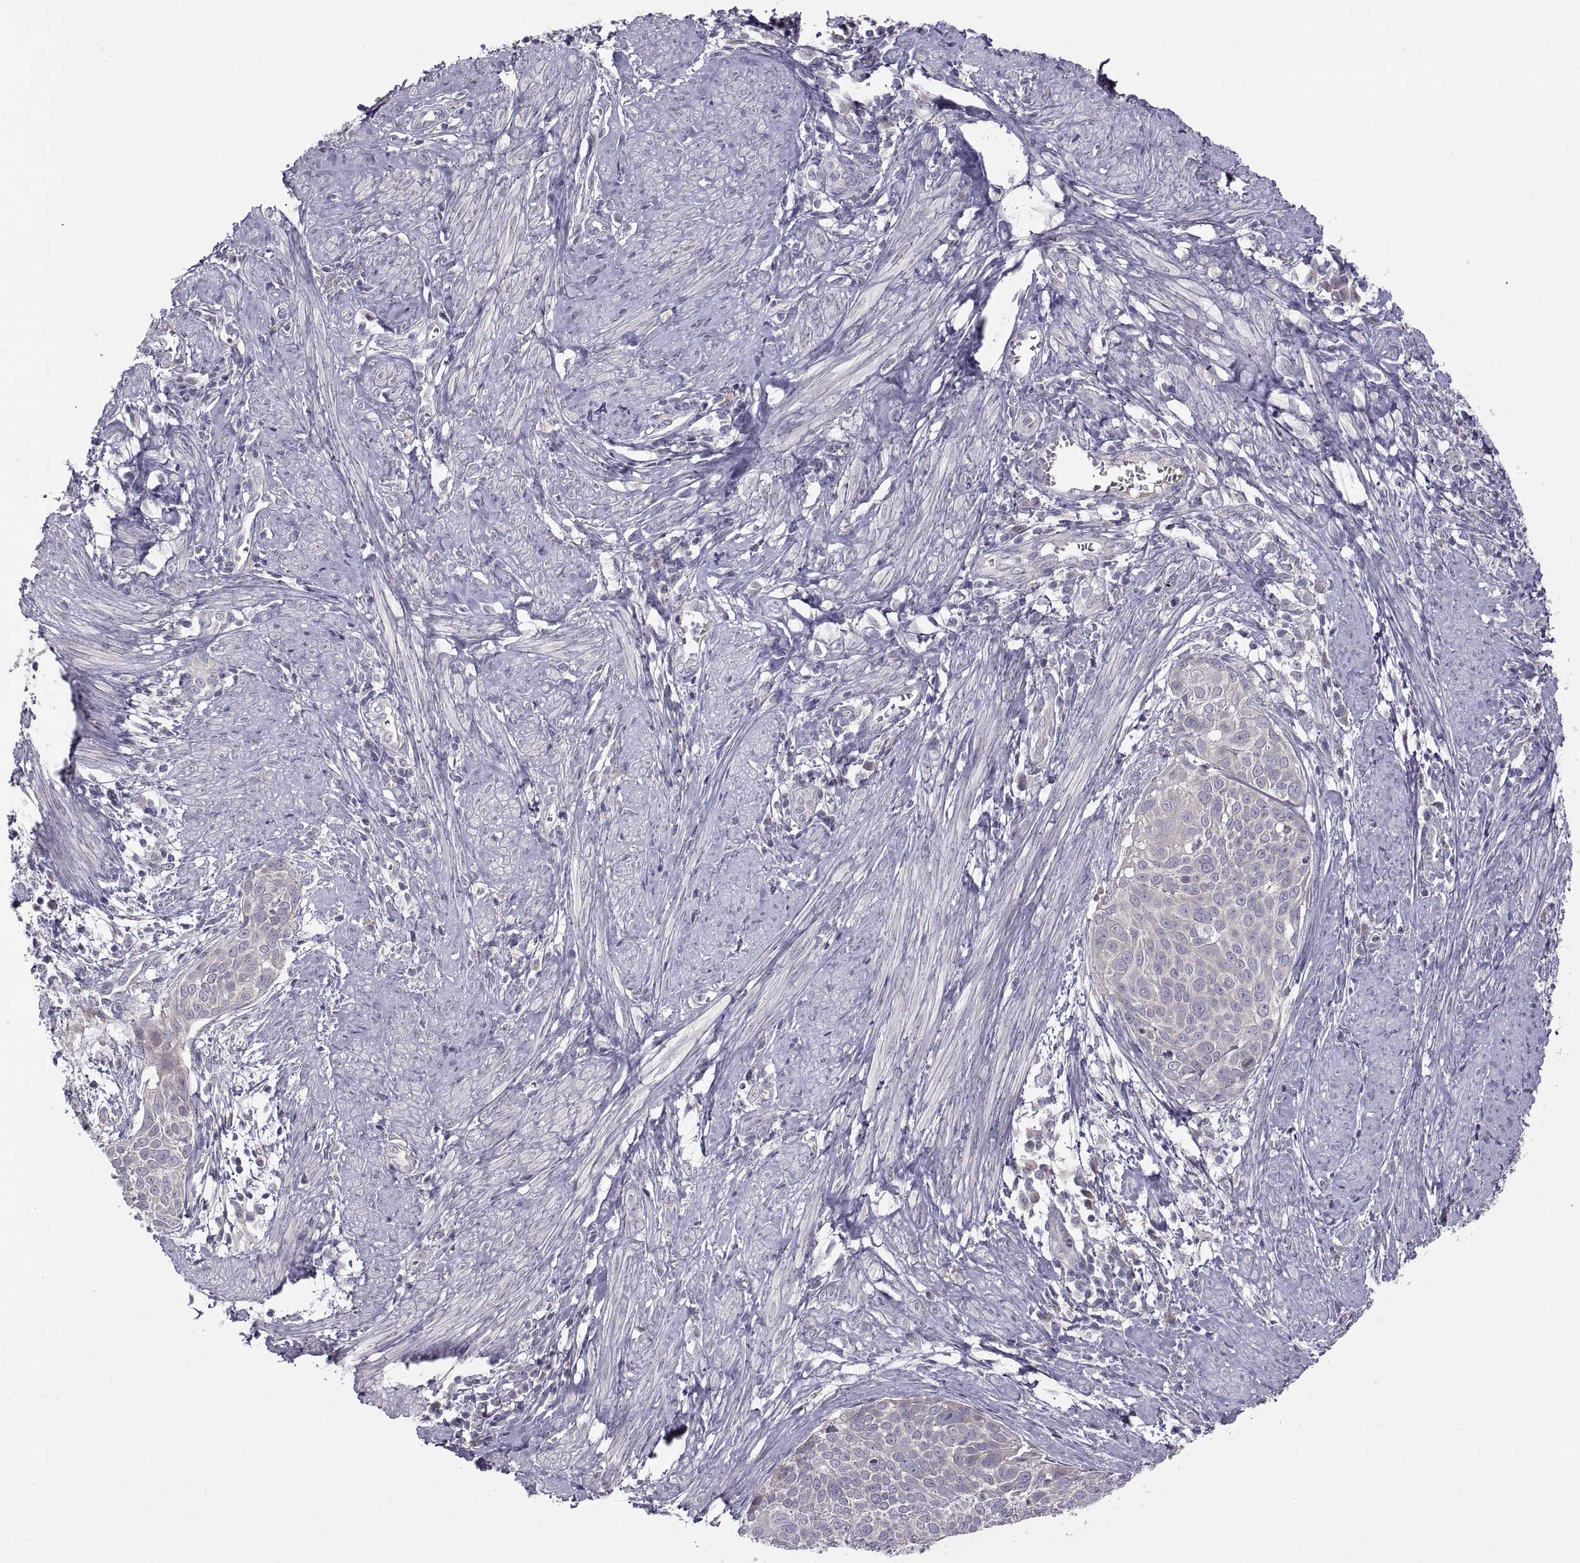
{"staining": {"intensity": "negative", "quantity": "none", "location": "none"}, "tissue": "cervical cancer", "cell_type": "Tumor cells", "image_type": "cancer", "snomed": [{"axis": "morphology", "description": "Squamous cell carcinoma, NOS"}, {"axis": "topography", "description": "Cervix"}], "caption": "This is an IHC image of cervical cancer. There is no expression in tumor cells.", "gene": "ACSBG2", "patient": {"sex": "female", "age": 39}}